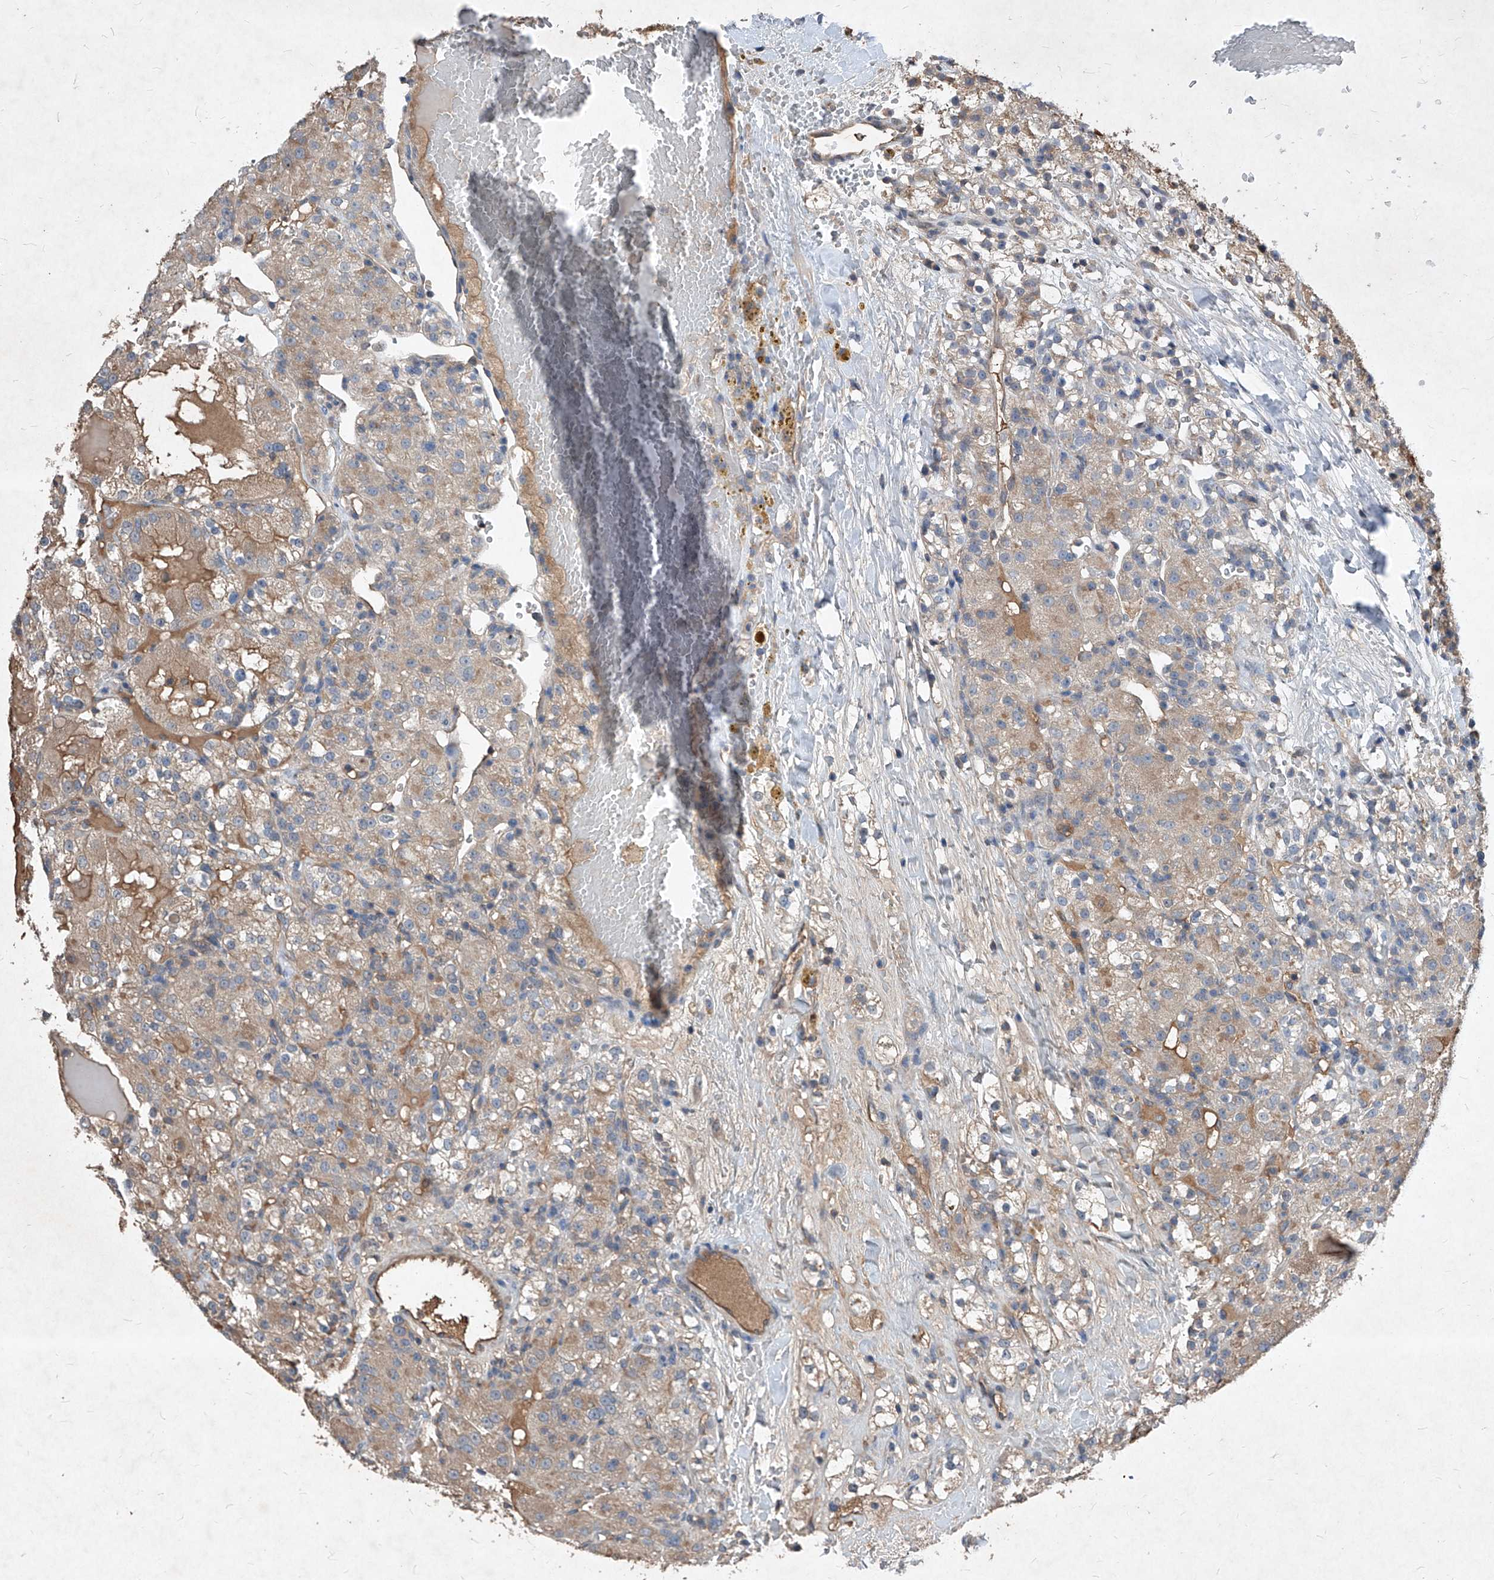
{"staining": {"intensity": "weak", "quantity": ">75%", "location": "cytoplasmic/membranous"}, "tissue": "renal cancer", "cell_type": "Tumor cells", "image_type": "cancer", "snomed": [{"axis": "morphology", "description": "Normal tissue, NOS"}, {"axis": "morphology", "description": "Adenocarcinoma, NOS"}, {"axis": "topography", "description": "Kidney"}], "caption": "Immunohistochemical staining of renal cancer shows weak cytoplasmic/membranous protein expression in approximately >75% of tumor cells.", "gene": "SYNGR1", "patient": {"sex": "male", "age": 61}}